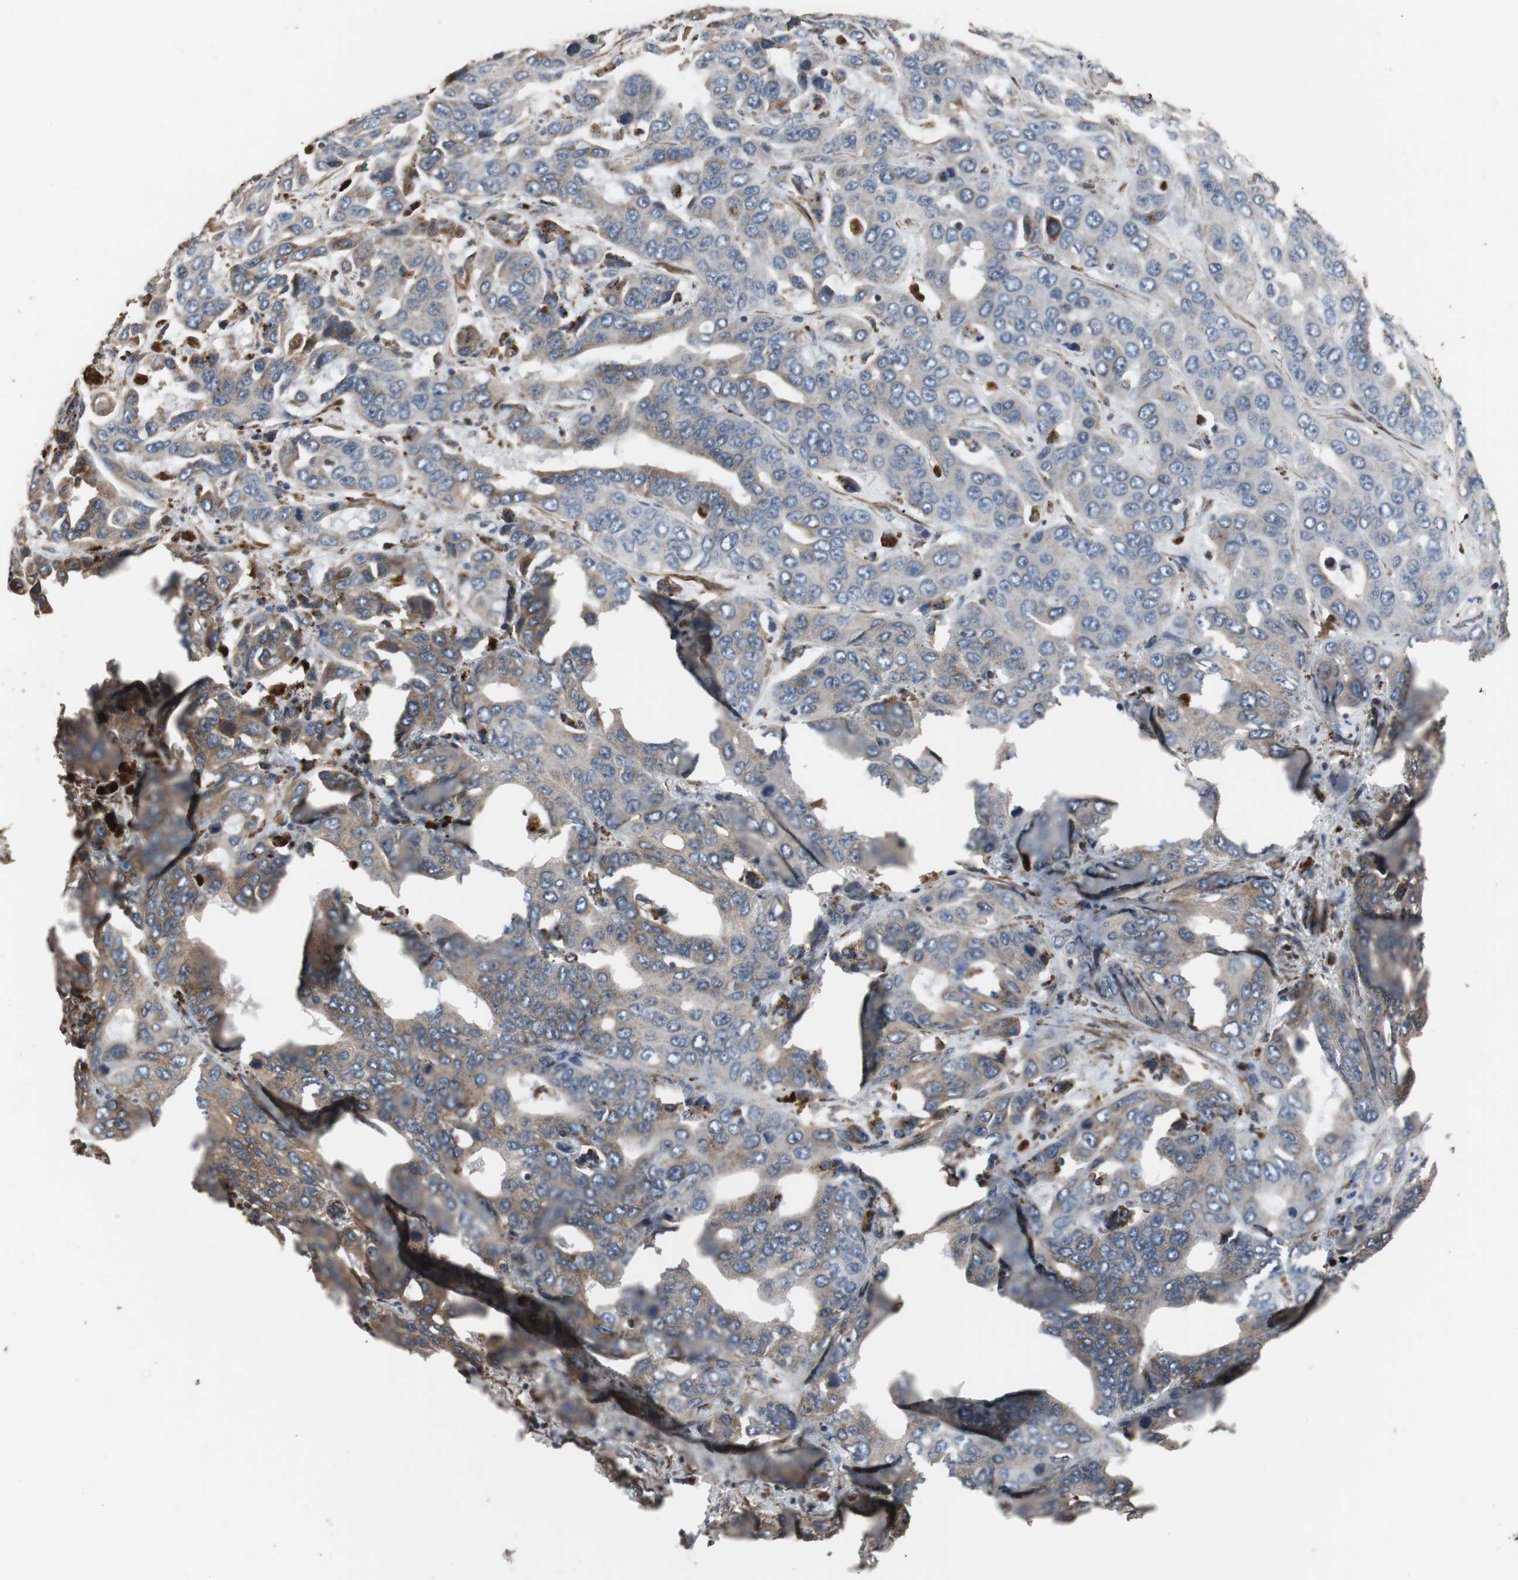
{"staining": {"intensity": "moderate", "quantity": "25%-75%", "location": "cytoplasmic/membranous"}, "tissue": "liver cancer", "cell_type": "Tumor cells", "image_type": "cancer", "snomed": [{"axis": "morphology", "description": "Cholangiocarcinoma"}, {"axis": "topography", "description": "Liver"}], "caption": "Liver cholangiocarcinoma stained with IHC exhibits moderate cytoplasmic/membranous positivity in about 25%-75% of tumor cells.", "gene": "PITRM1", "patient": {"sex": "female", "age": 52}}